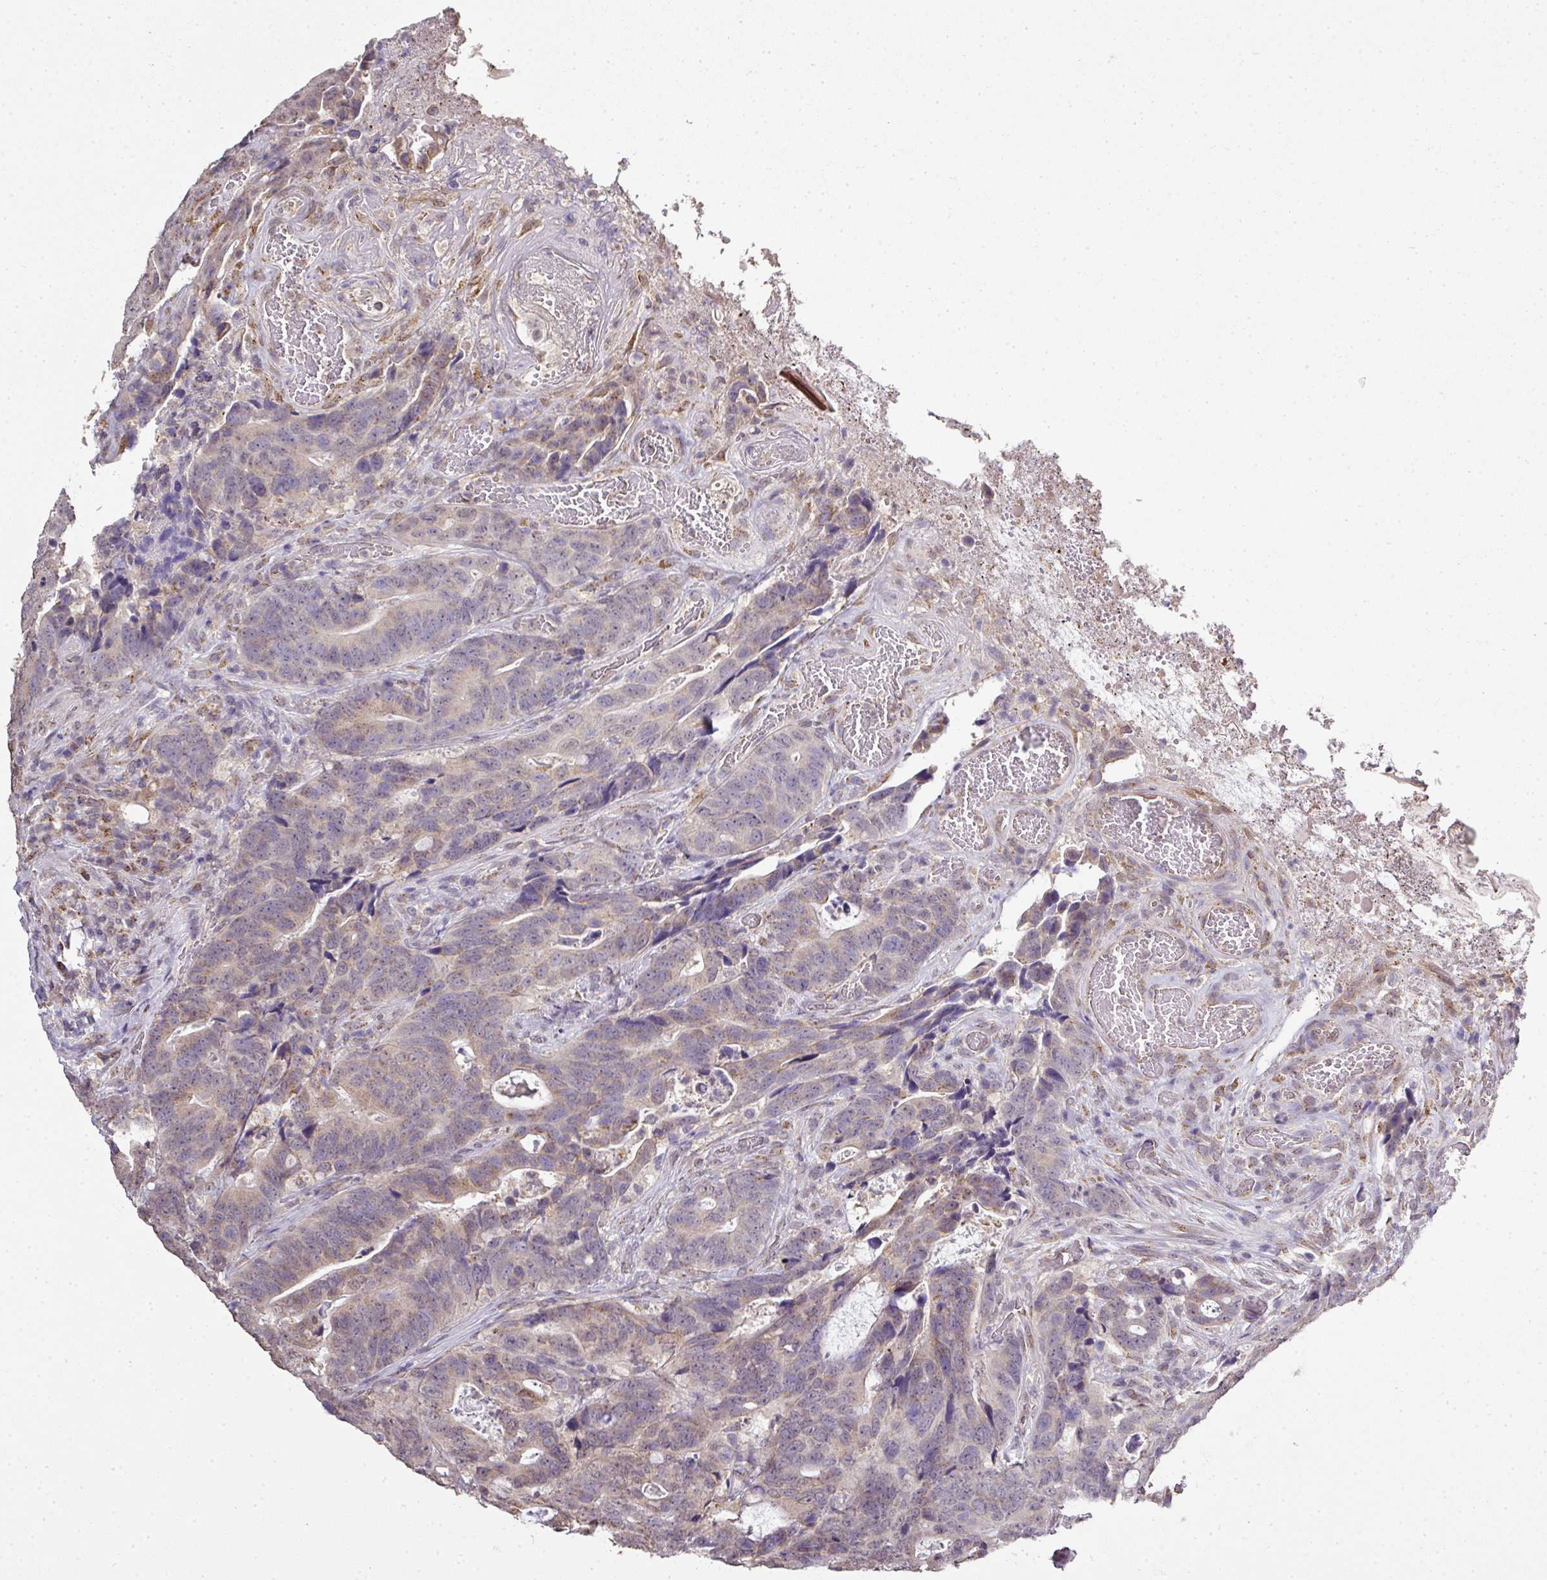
{"staining": {"intensity": "weak", "quantity": "25%-75%", "location": "cytoplasmic/membranous"}, "tissue": "colorectal cancer", "cell_type": "Tumor cells", "image_type": "cancer", "snomed": [{"axis": "morphology", "description": "Adenocarcinoma, NOS"}, {"axis": "topography", "description": "Colon"}], "caption": "Weak cytoplasmic/membranous expression for a protein is identified in approximately 25%-75% of tumor cells of colorectal cancer (adenocarcinoma) using immunohistochemistry.", "gene": "JPH2", "patient": {"sex": "female", "age": 82}}